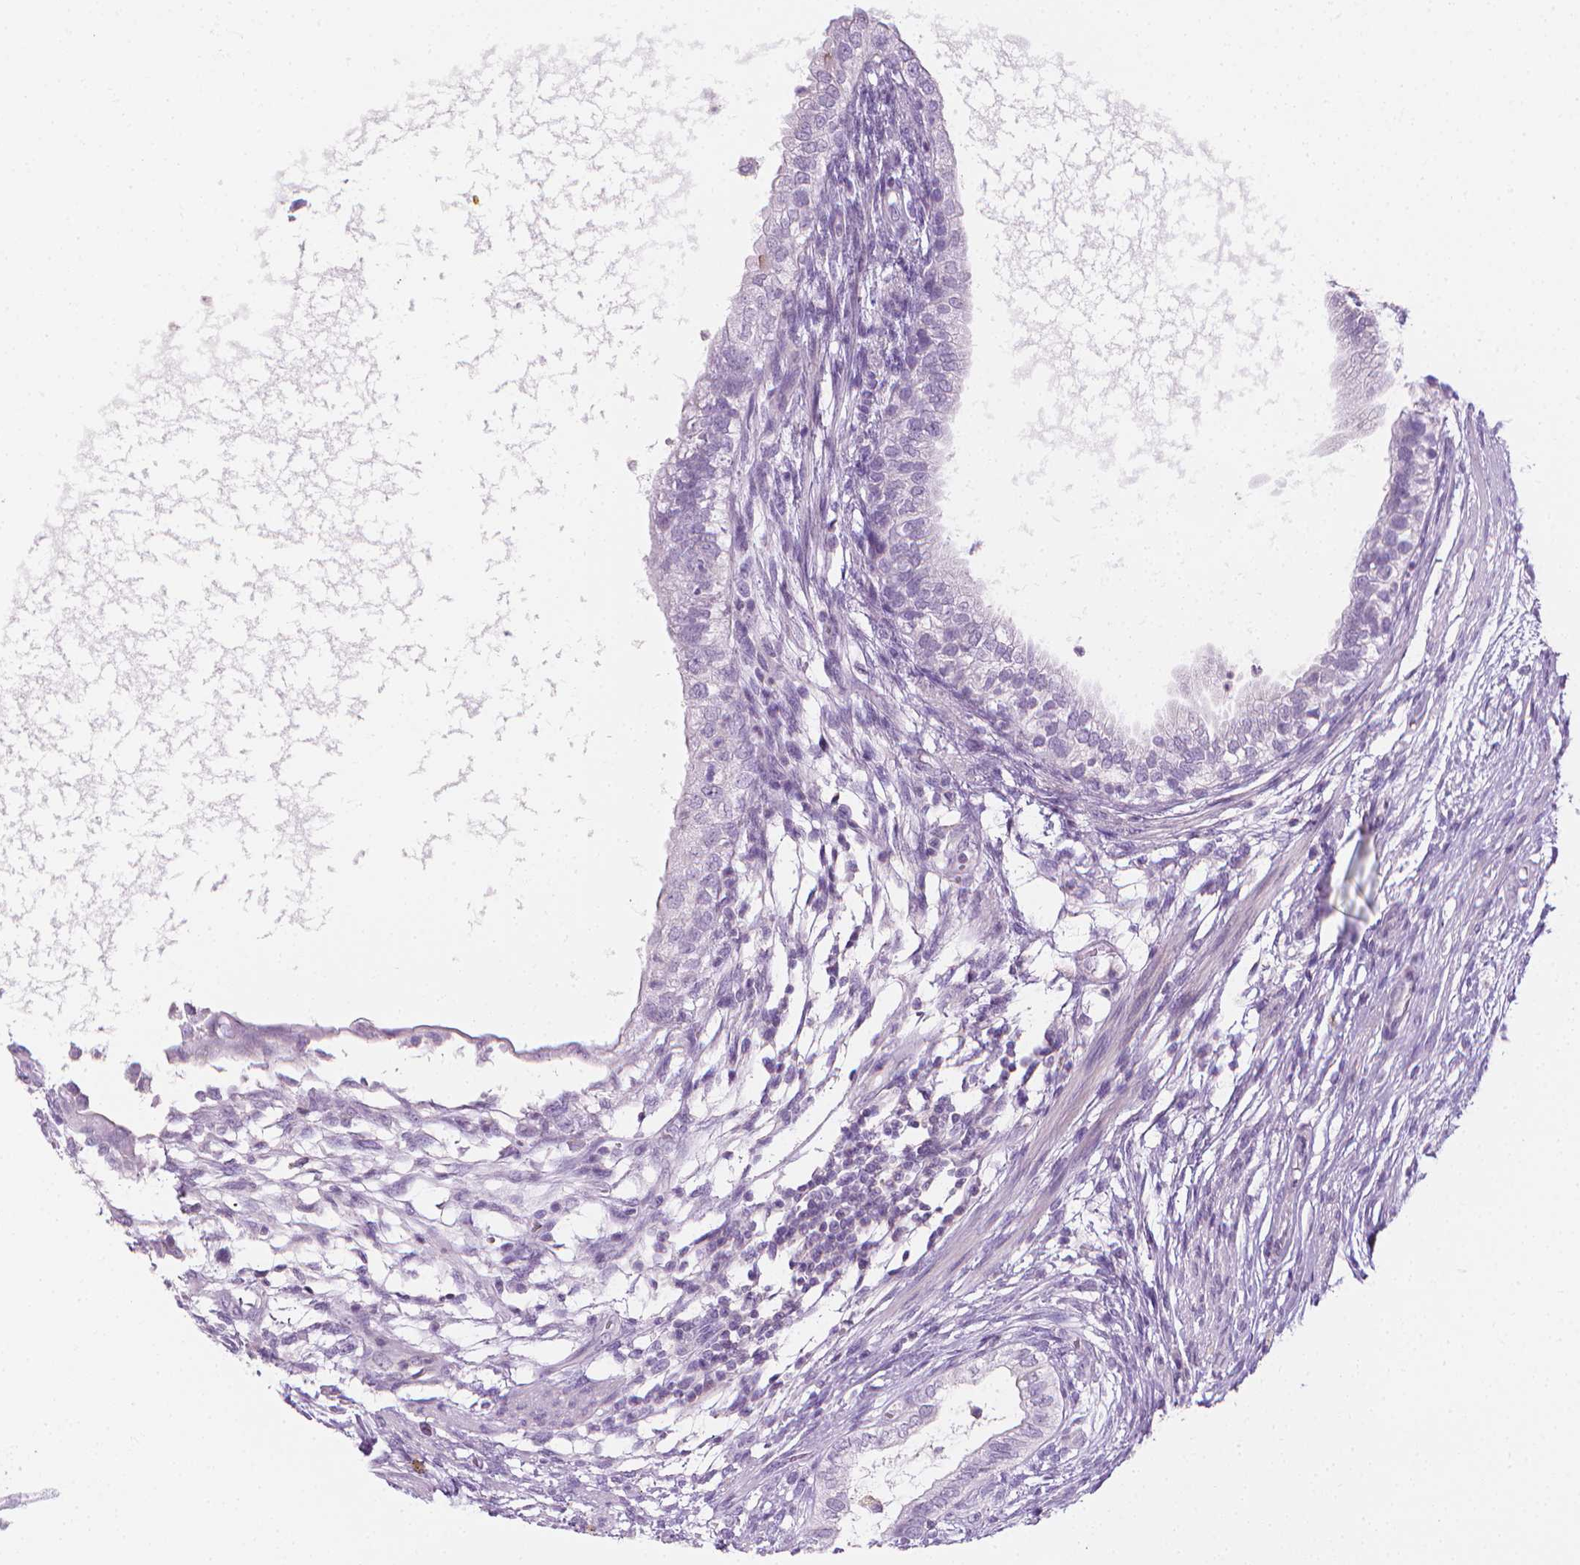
{"staining": {"intensity": "negative", "quantity": "none", "location": "none"}, "tissue": "testis cancer", "cell_type": "Tumor cells", "image_type": "cancer", "snomed": [{"axis": "morphology", "description": "Carcinoma, Embryonal, NOS"}, {"axis": "topography", "description": "Testis"}], "caption": "Immunohistochemical staining of human testis cancer shows no significant expression in tumor cells. (IHC, brightfield microscopy, high magnification).", "gene": "DCAF8L1", "patient": {"sex": "male", "age": 26}}